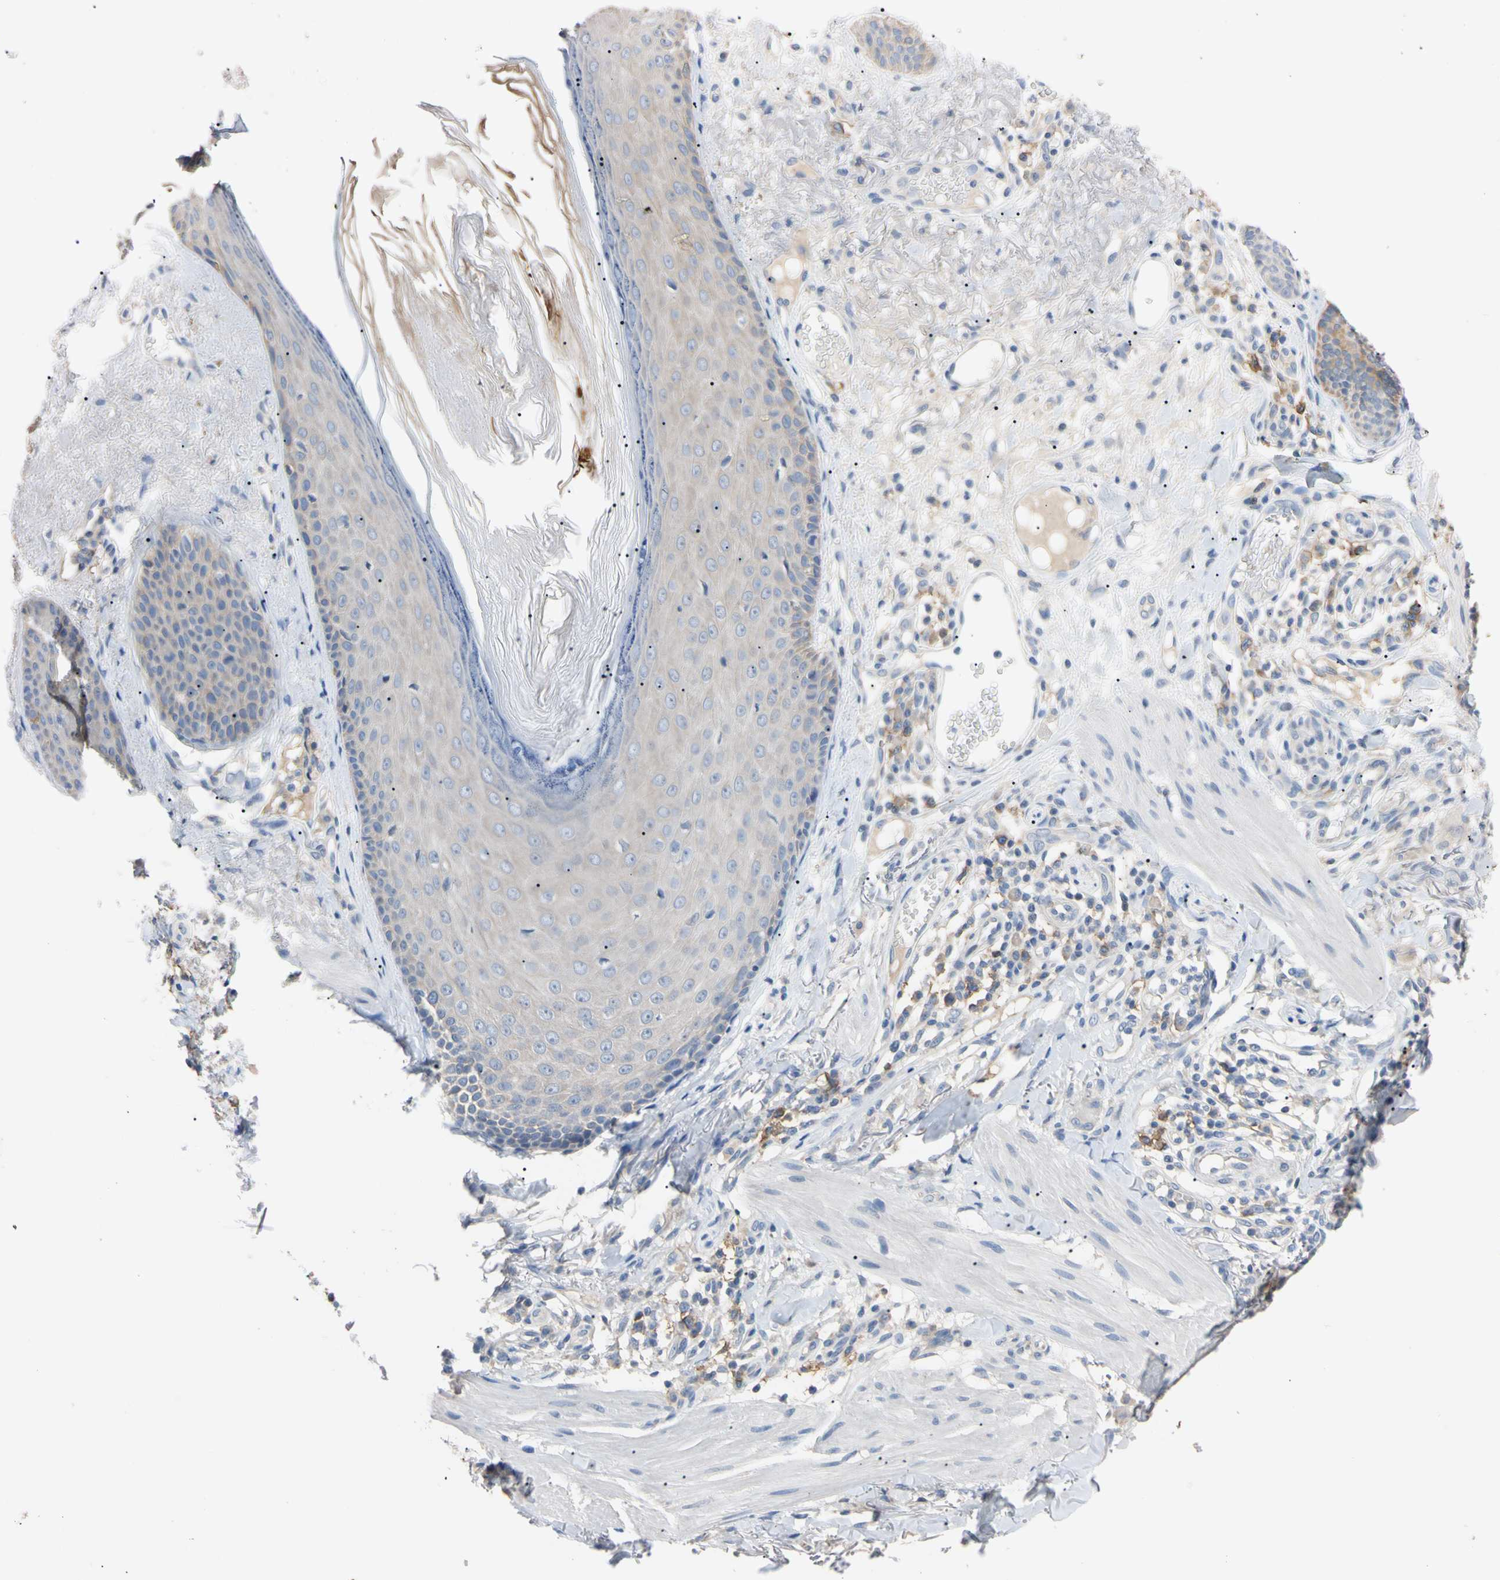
{"staining": {"intensity": "moderate", "quantity": "<25%", "location": "cytoplasmic/membranous"}, "tissue": "skin cancer", "cell_type": "Tumor cells", "image_type": "cancer", "snomed": [{"axis": "morphology", "description": "Normal tissue, NOS"}, {"axis": "morphology", "description": "Basal cell carcinoma"}, {"axis": "topography", "description": "Skin"}], "caption": "Moderate cytoplasmic/membranous expression is present in about <25% of tumor cells in skin cancer. The protein of interest is stained brown, and the nuclei are stained in blue (DAB (3,3'-diaminobenzidine) IHC with brightfield microscopy, high magnification).", "gene": "PNKD", "patient": {"sex": "male", "age": 52}}